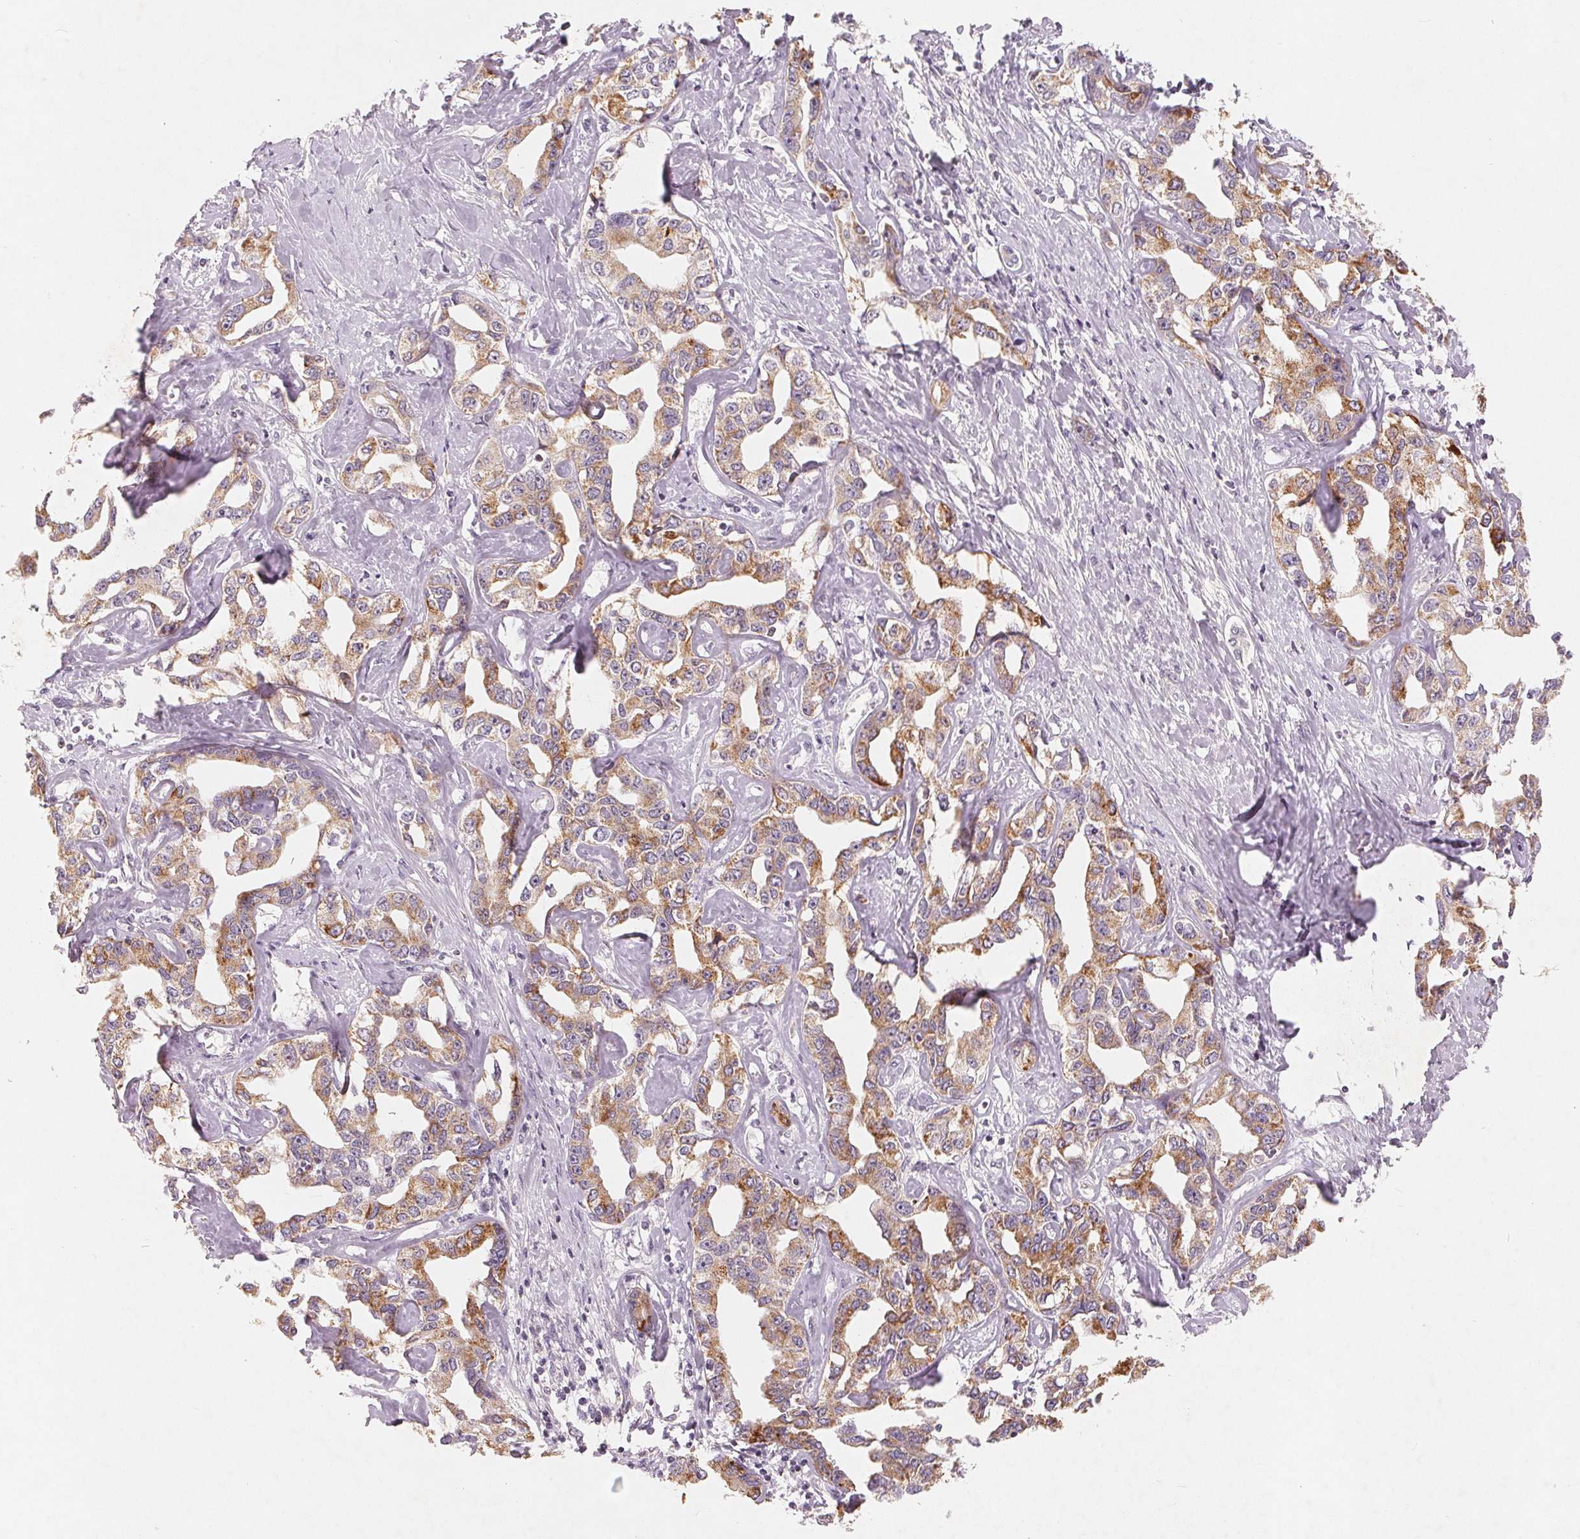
{"staining": {"intensity": "moderate", "quantity": ">75%", "location": "cytoplasmic/membranous"}, "tissue": "liver cancer", "cell_type": "Tumor cells", "image_type": "cancer", "snomed": [{"axis": "morphology", "description": "Cholangiocarcinoma"}, {"axis": "topography", "description": "Liver"}], "caption": "Tumor cells show moderate cytoplasmic/membranous positivity in about >75% of cells in liver cancer (cholangiocarcinoma). The protein is shown in brown color, while the nuclei are stained blue.", "gene": "GHITM", "patient": {"sex": "male", "age": 59}}